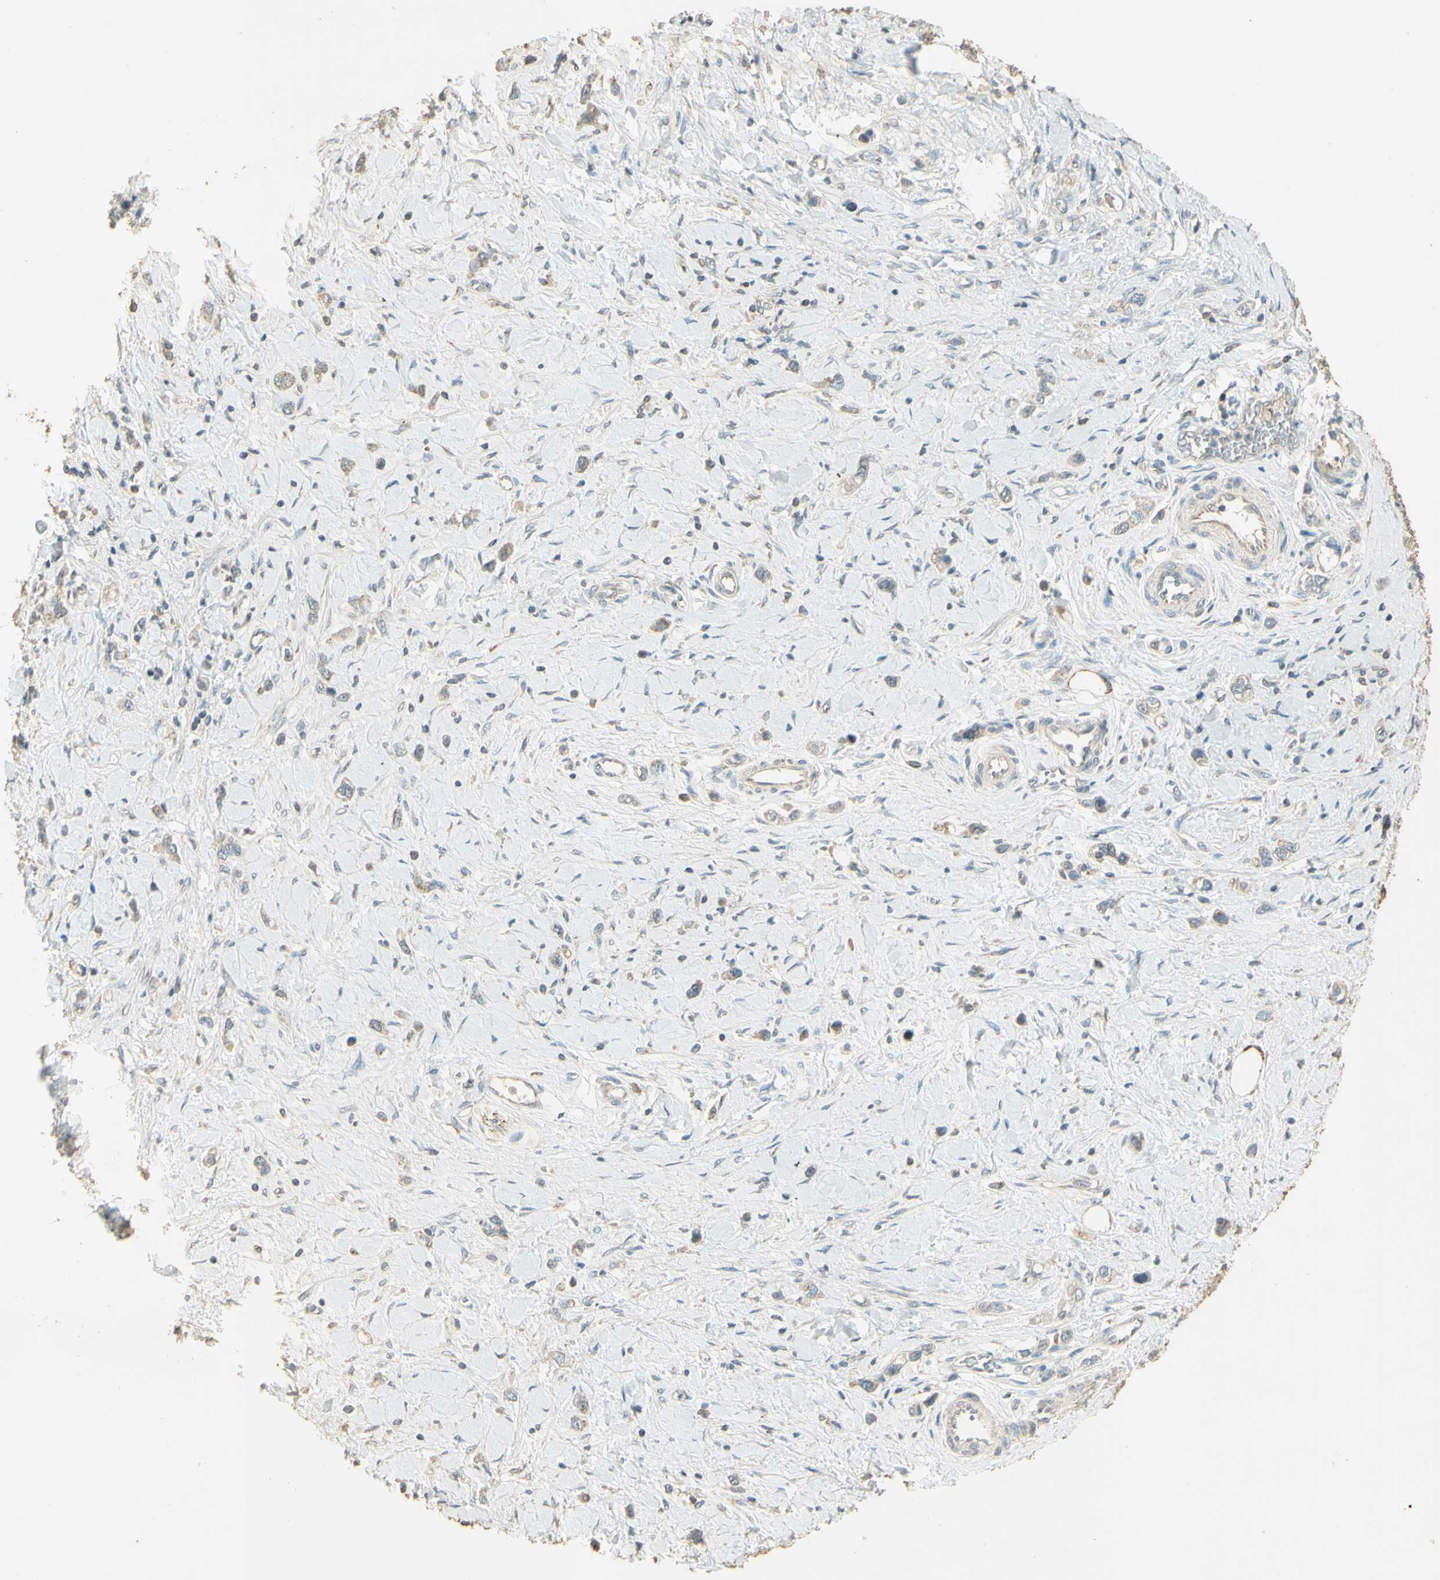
{"staining": {"intensity": "weak", "quantity": "25%-75%", "location": "cytoplasmic/membranous"}, "tissue": "stomach cancer", "cell_type": "Tumor cells", "image_type": "cancer", "snomed": [{"axis": "morphology", "description": "Normal tissue, NOS"}, {"axis": "morphology", "description": "Adenocarcinoma, NOS"}, {"axis": "topography", "description": "Stomach, upper"}, {"axis": "topography", "description": "Stomach"}], "caption": "A brown stain labels weak cytoplasmic/membranous positivity of a protein in human stomach cancer tumor cells. (IHC, brightfield microscopy, high magnification).", "gene": "UXS1", "patient": {"sex": "female", "age": 65}}